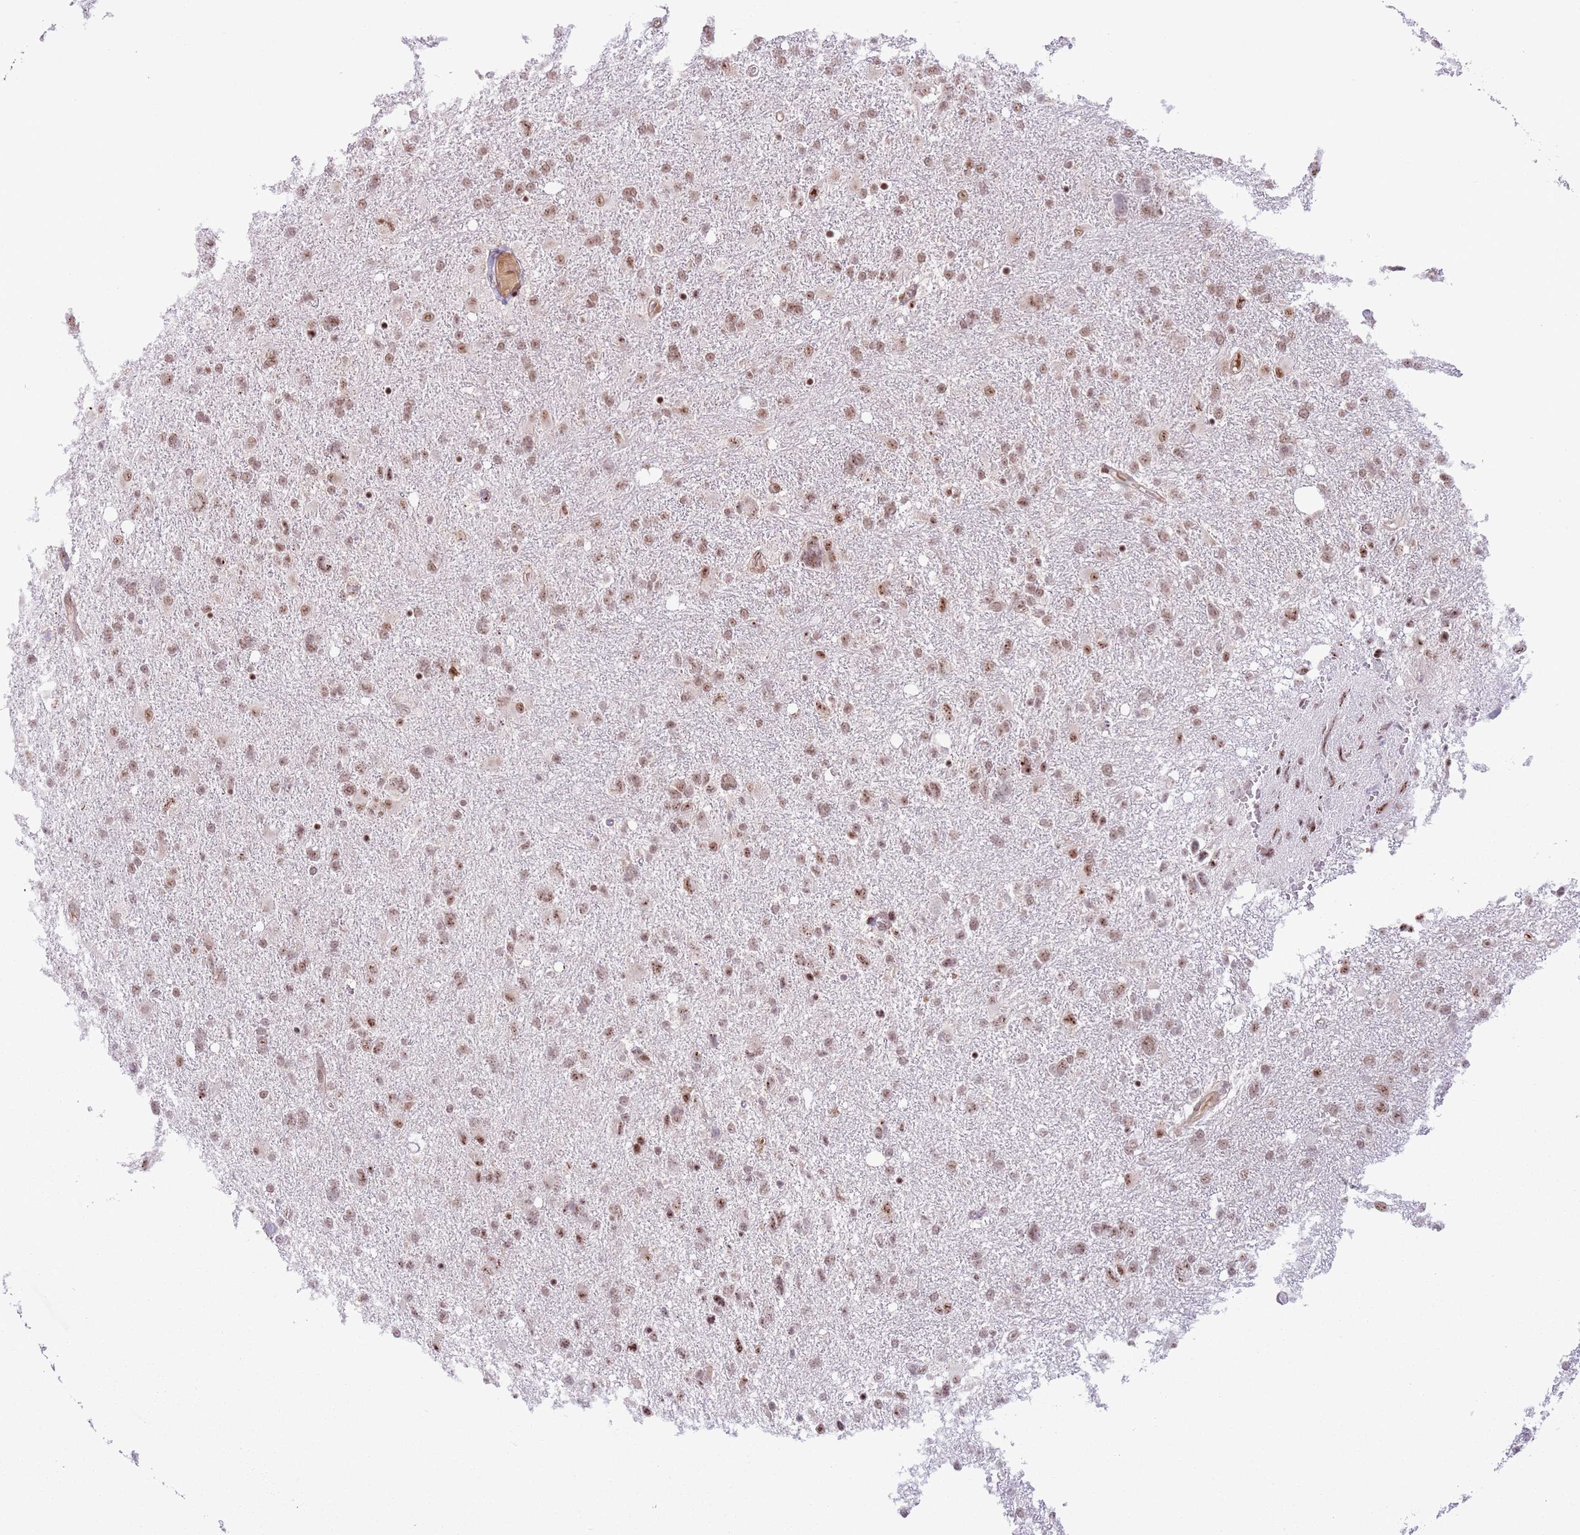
{"staining": {"intensity": "moderate", "quantity": ">75%", "location": "nuclear"}, "tissue": "glioma", "cell_type": "Tumor cells", "image_type": "cancer", "snomed": [{"axis": "morphology", "description": "Glioma, malignant, High grade"}, {"axis": "topography", "description": "Brain"}], "caption": "Human glioma stained for a protein (brown) exhibits moderate nuclear positive staining in approximately >75% of tumor cells.", "gene": "SIPA1L3", "patient": {"sex": "male", "age": 61}}